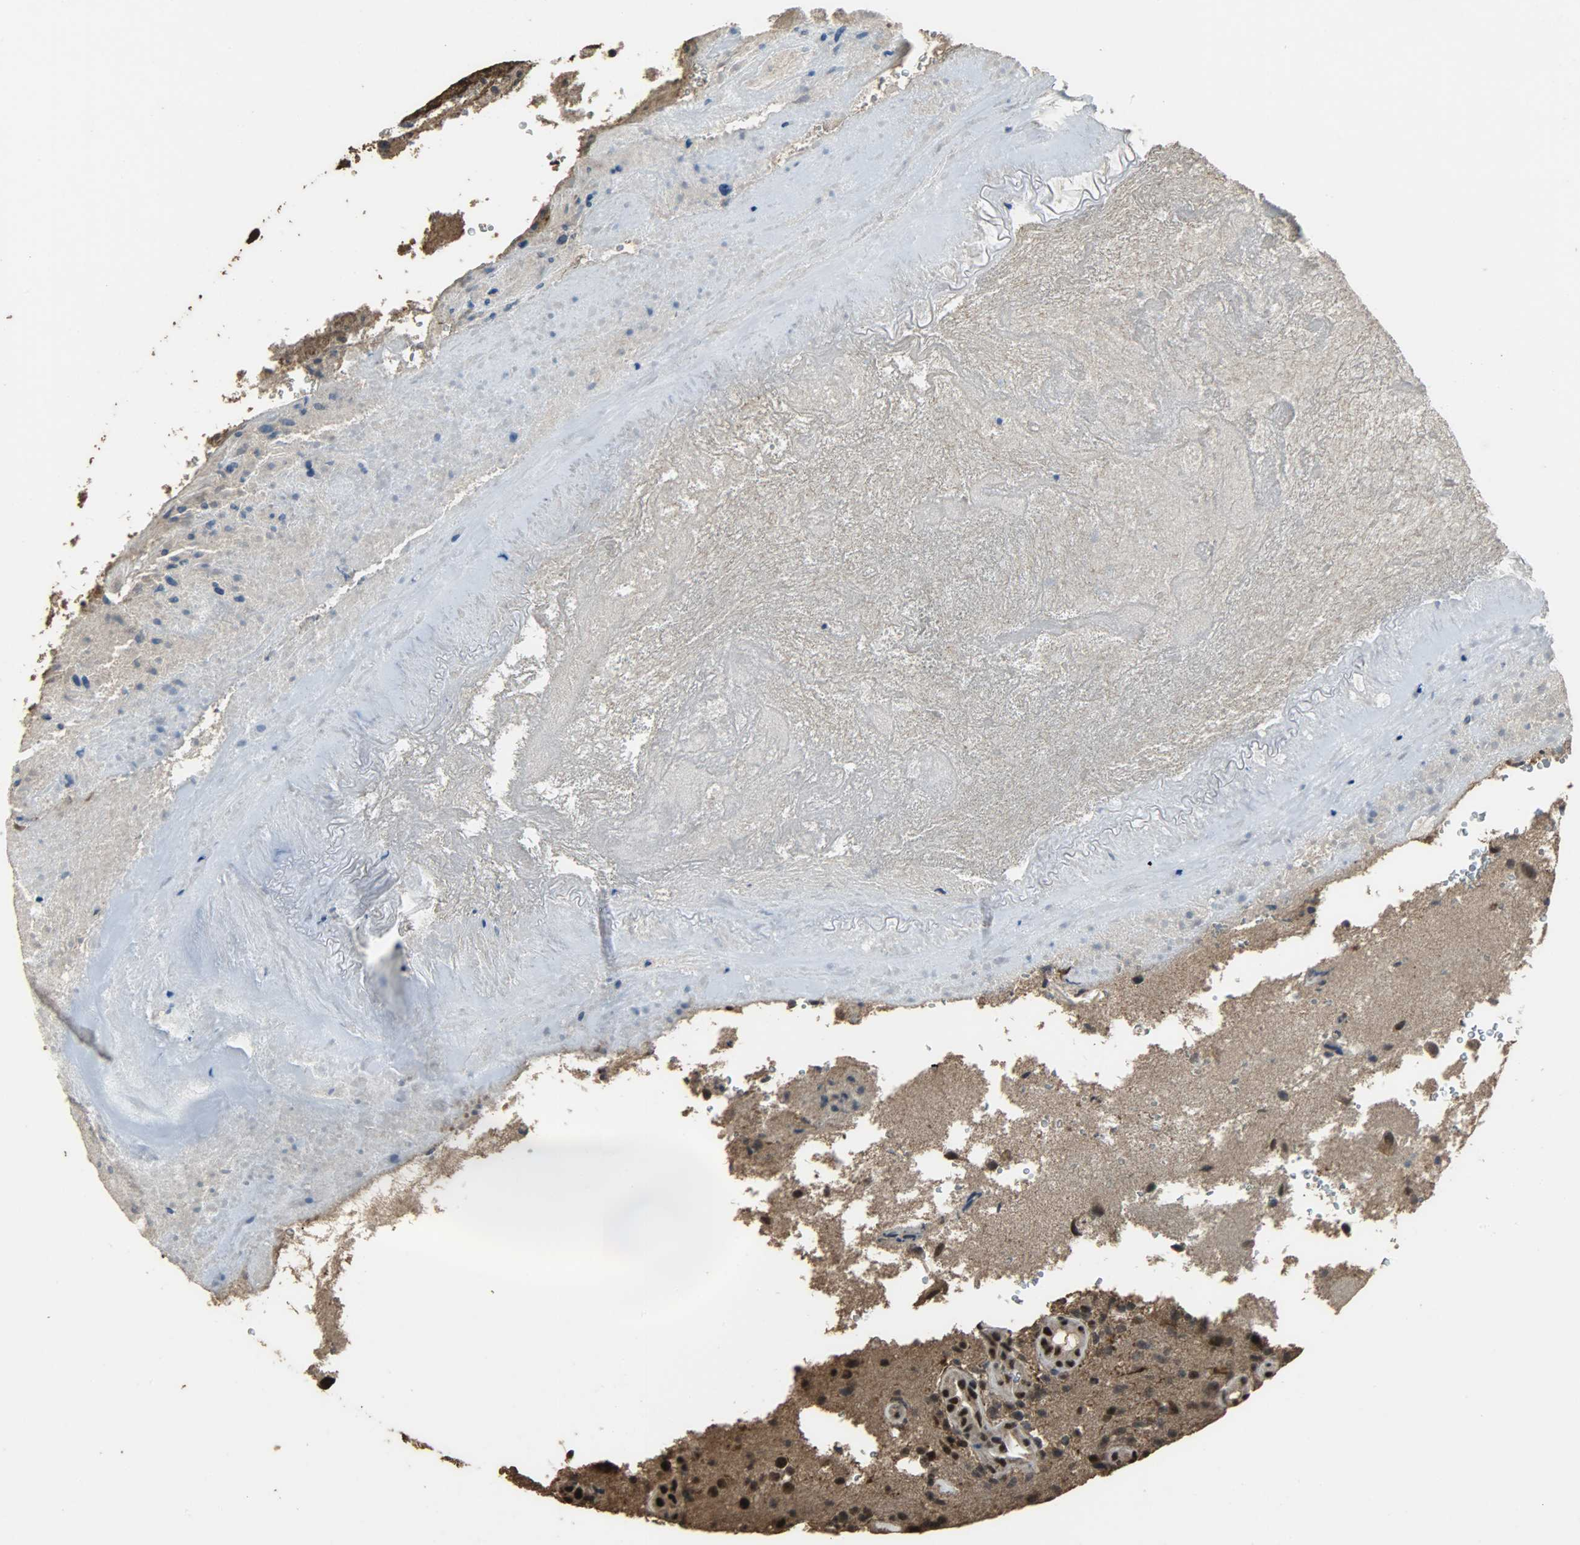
{"staining": {"intensity": "strong", "quantity": ">75%", "location": "cytoplasmic/membranous,nuclear"}, "tissue": "glioma", "cell_type": "Tumor cells", "image_type": "cancer", "snomed": [{"axis": "morphology", "description": "Normal tissue, NOS"}, {"axis": "morphology", "description": "Glioma, malignant, High grade"}, {"axis": "topography", "description": "Cerebral cortex"}], "caption": "Immunohistochemical staining of human glioma reveals high levels of strong cytoplasmic/membranous and nuclear staining in about >75% of tumor cells.", "gene": "CCNT2", "patient": {"sex": "male", "age": 75}}